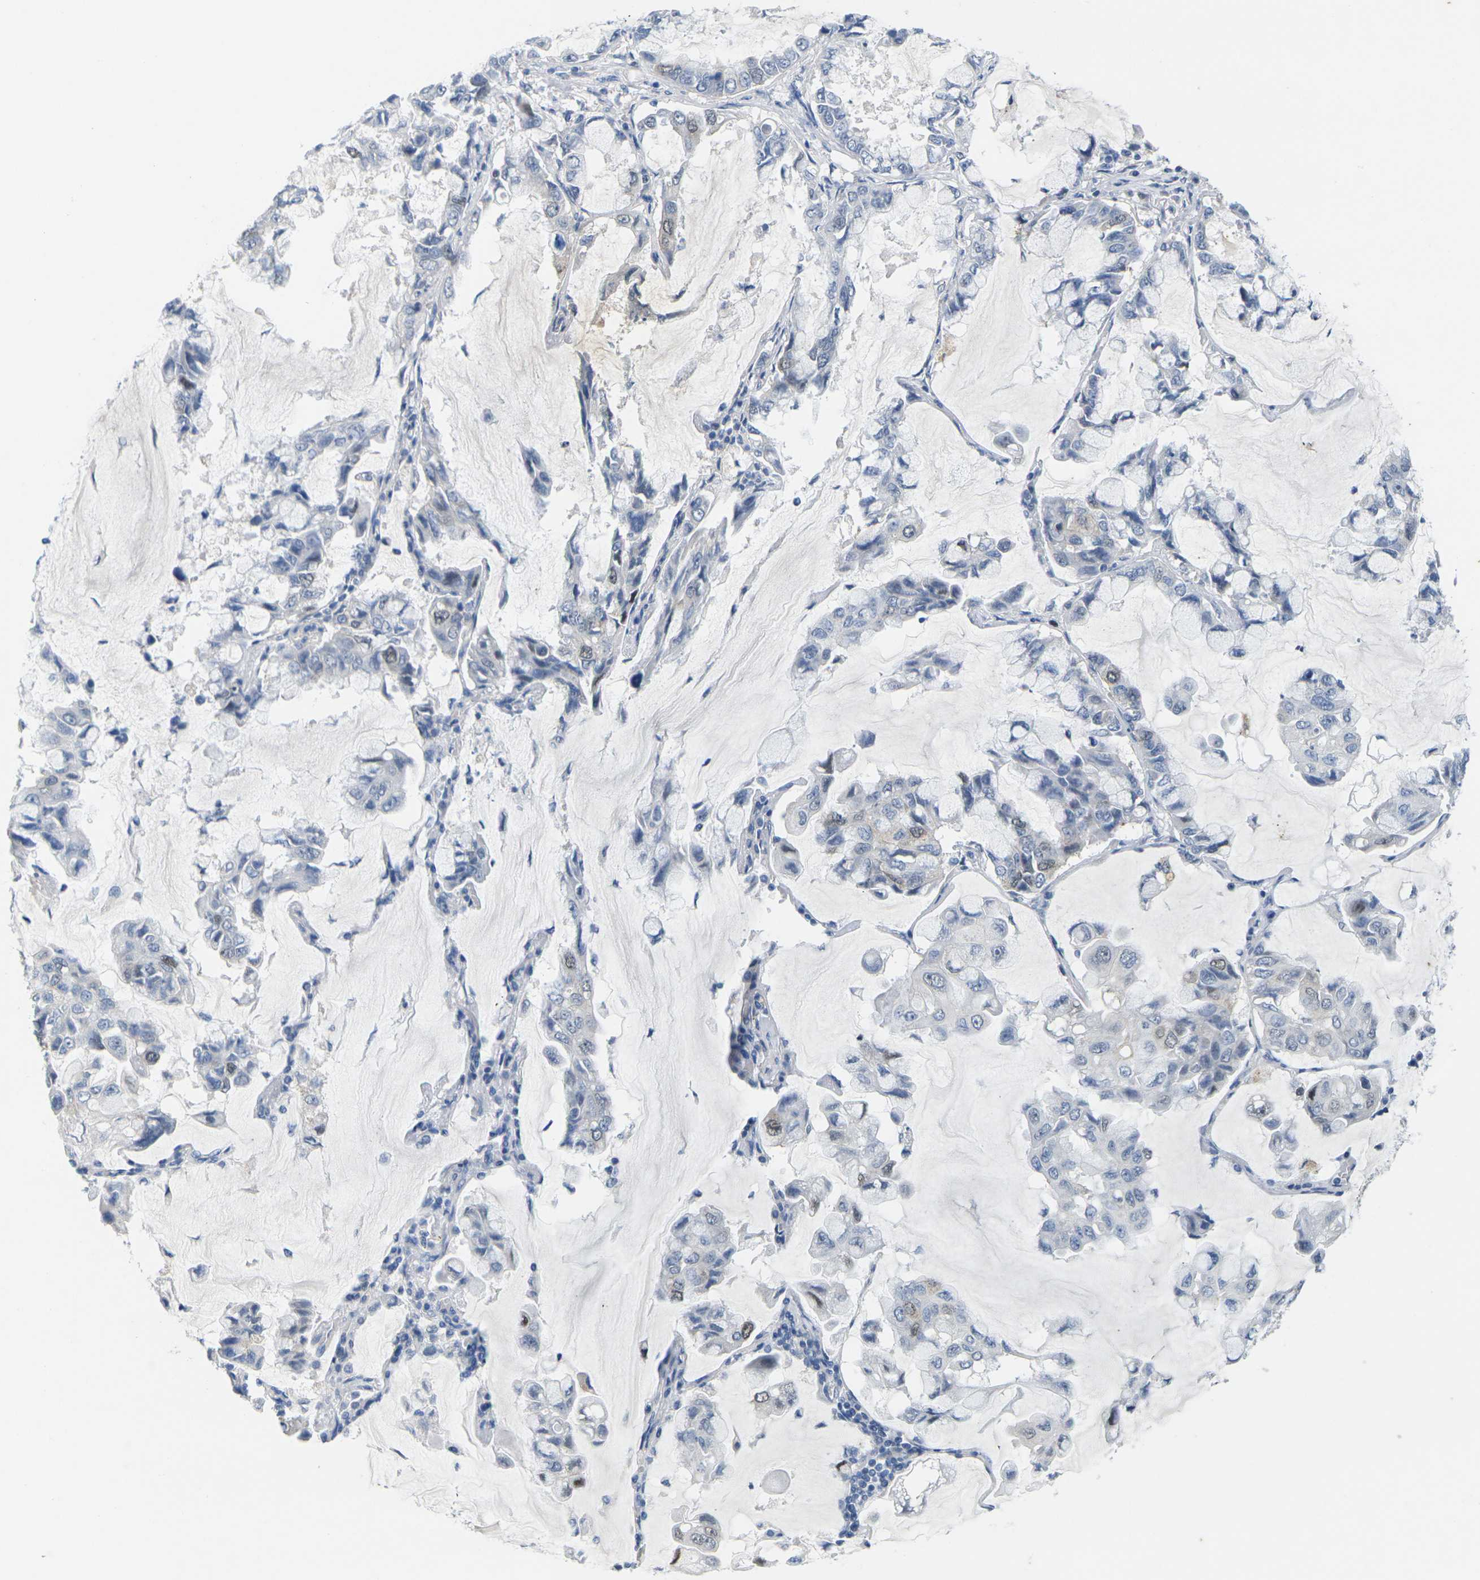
{"staining": {"intensity": "moderate", "quantity": "<25%", "location": "nuclear"}, "tissue": "lung cancer", "cell_type": "Tumor cells", "image_type": "cancer", "snomed": [{"axis": "morphology", "description": "Adenocarcinoma, NOS"}, {"axis": "topography", "description": "Lung"}], "caption": "Immunohistochemical staining of adenocarcinoma (lung) shows moderate nuclear protein expression in about <25% of tumor cells.", "gene": "CDK2", "patient": {"sex": "male", "age": 64}}